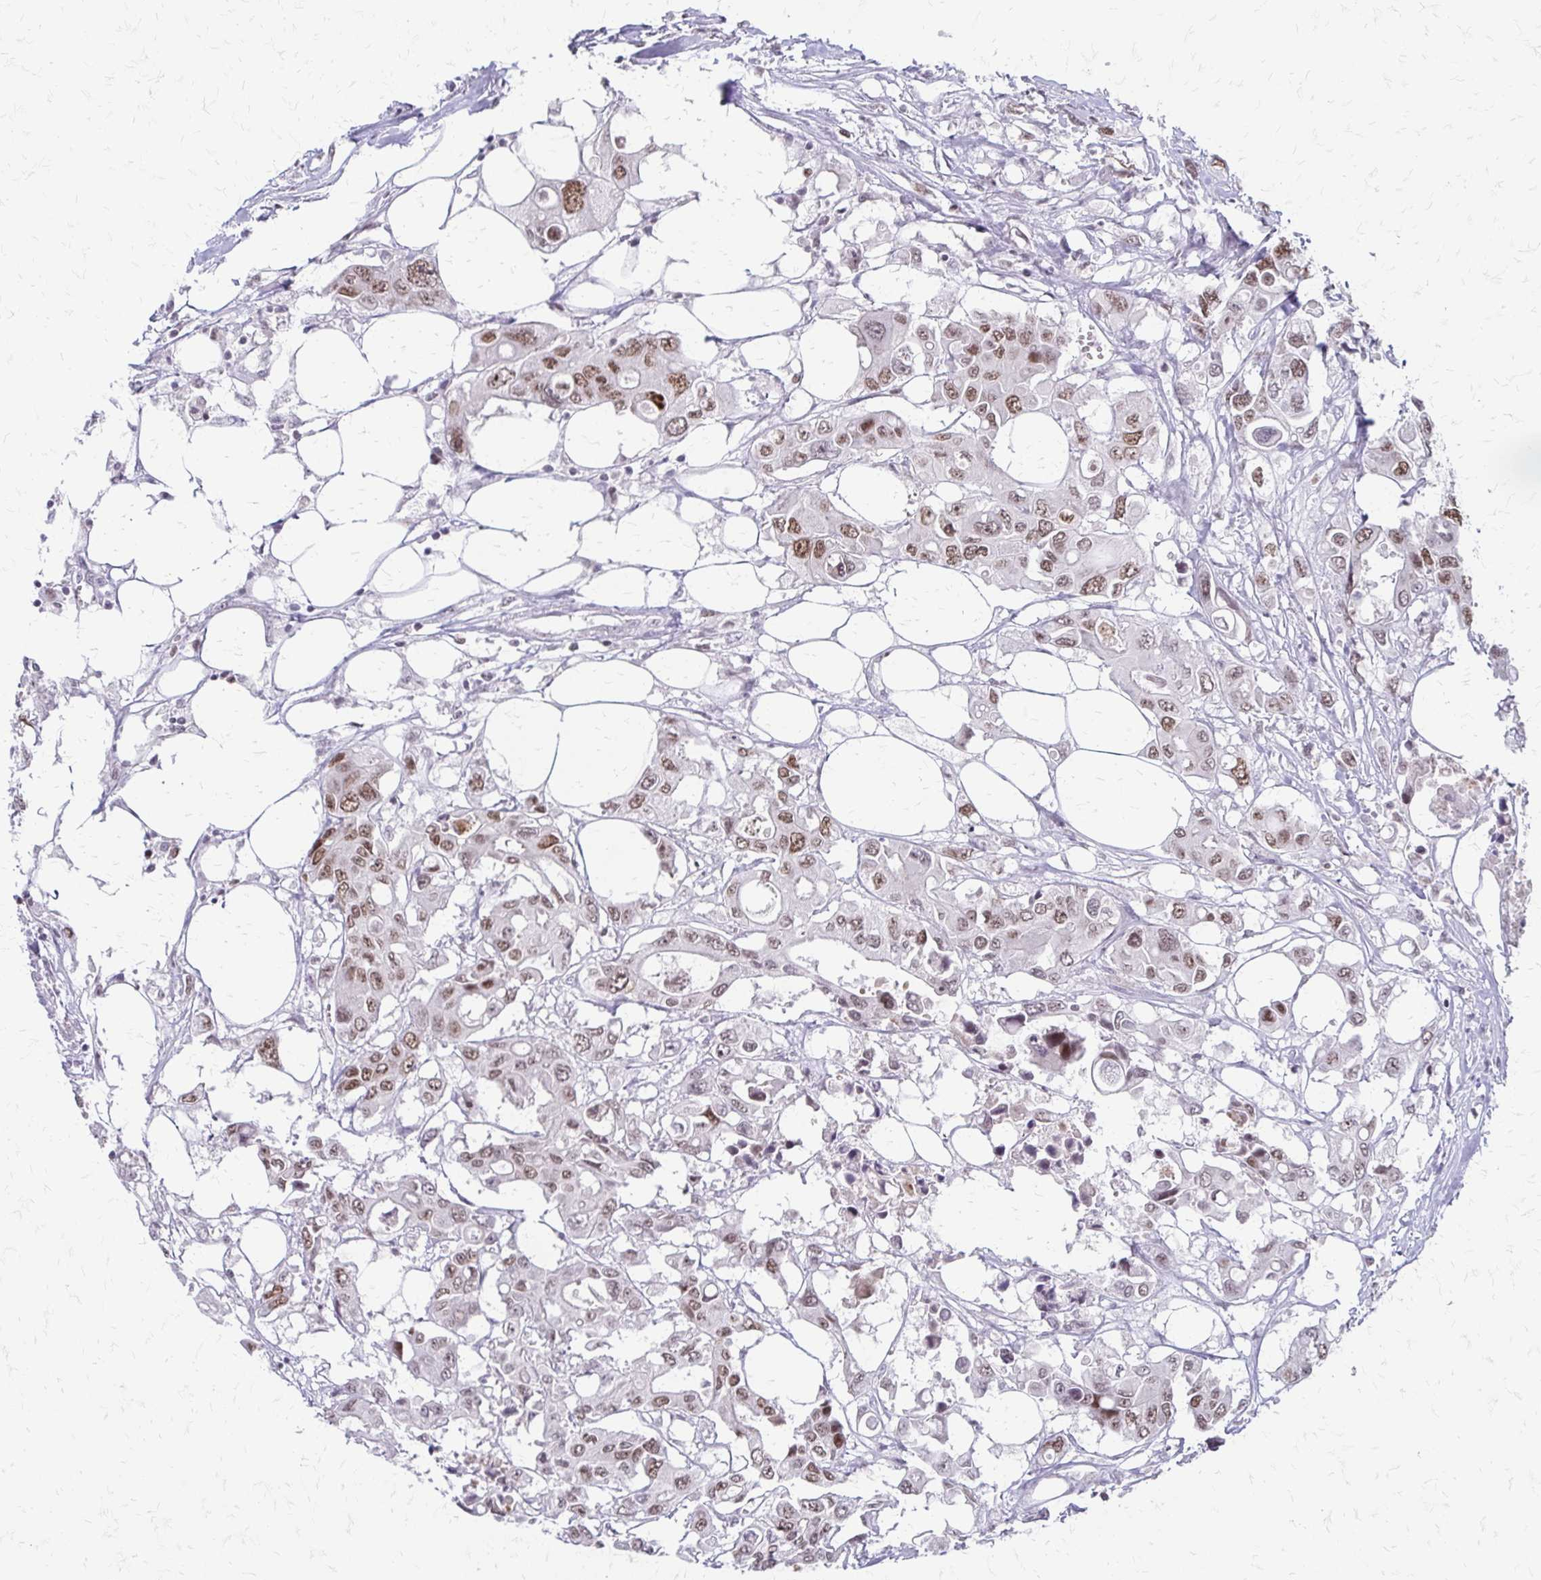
{"staining": {"intensity": "moderate", "quantity": ">75%", "location": "nuclear"}, "tissue": "colorectal cancer", "cell_type": "Tumor cells", "image_type": "cancer", "snomed": [{"axis": "morphology", "description": "Adenocarcinoma, NOS"}, {"axis": "topography", "description": "Colon"}], "caption": "Adenocarcinoma (colorectal) stained for a protein exhibits moderate nuclear positivity in tumor cells. (DAB IHC with brightfield microscopy, high magnification).", "gene": "EED", "patient": {"sex": "male", "age": 77}}